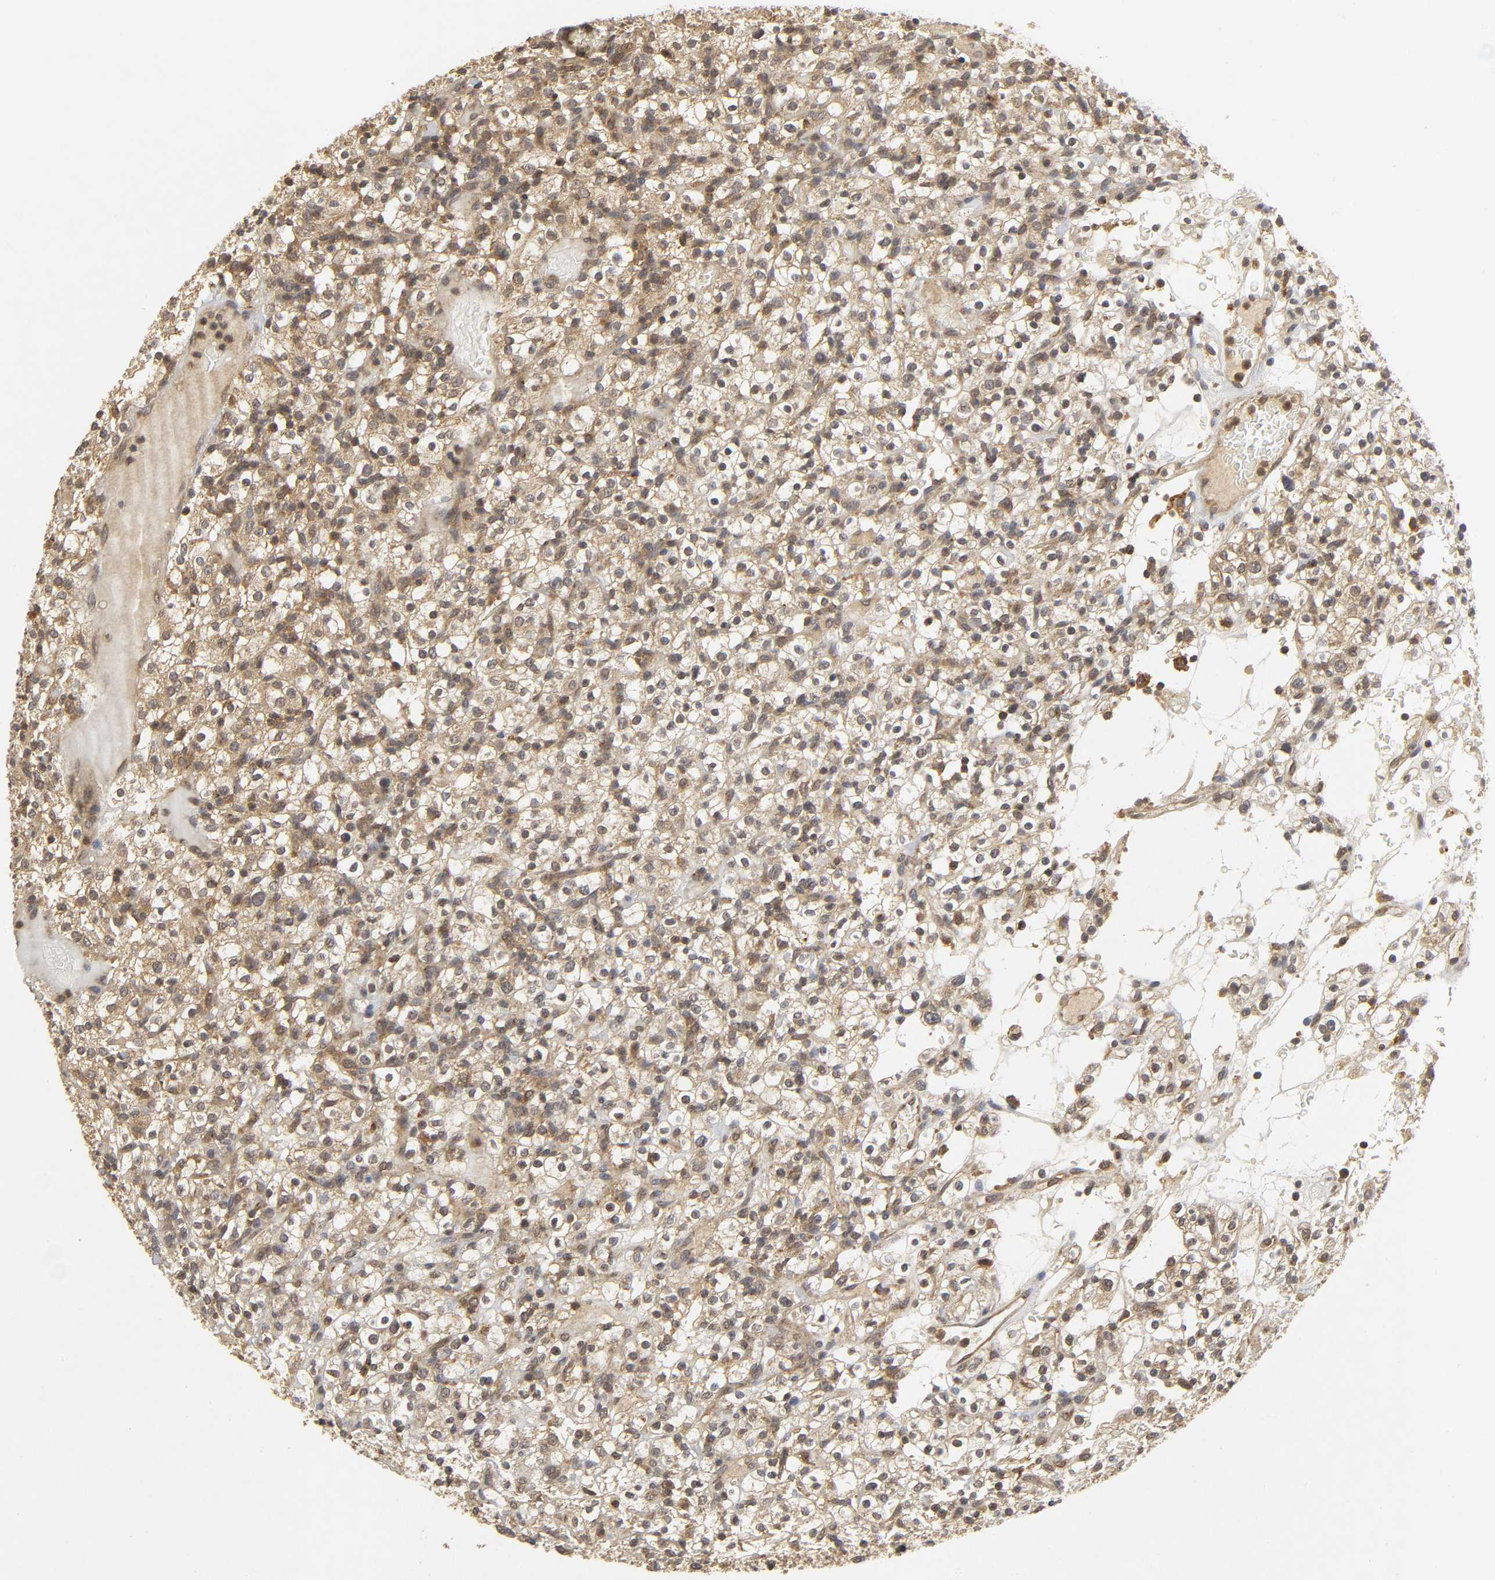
{"staining": {"intensity": "moderate", "quantity": "25%-75%", "location": "cytoplasmic/membranous"}, "tissue": "renal cancer", "cell_type": "Tumor cells", "image_type": "cancer", "snomed": [{"axis": "morphology", "description": "Normal tissue, NOS"}, {"axis": "morphology", "description": "Adenocarcinoma, NOS"}, {"axis": "topography", "description": "Kidney"}], "caption": "Immunohistochemical staining of human renal adenocarcinoma demonstrates medium levels of moderate cytoplasmic/membranous protein expression in approximately 25%-75% of tumor cells.", "gene": "TRAF6", "patient": {"sex": "female", "age": 72}}